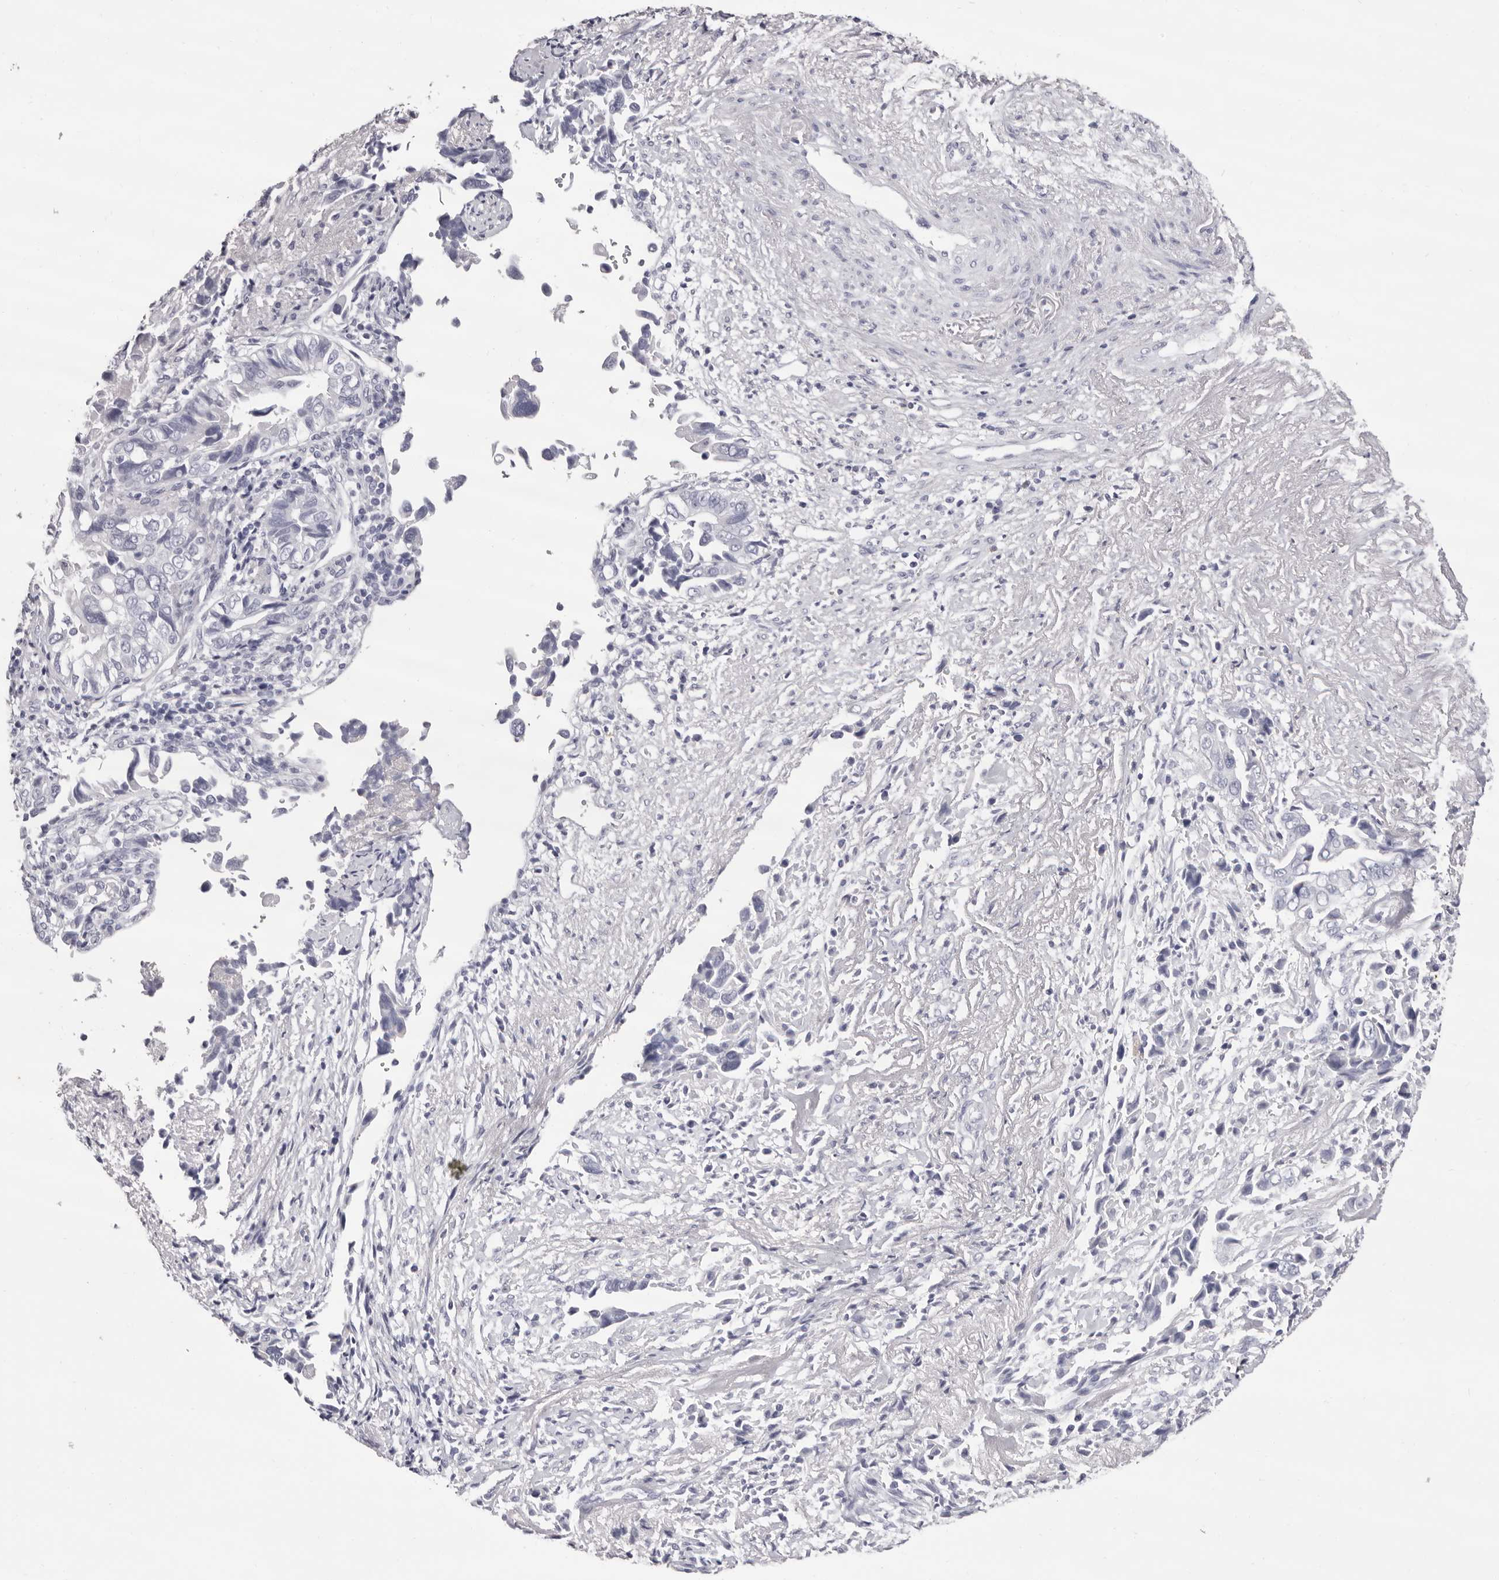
{"staining": {"intensity": "negative", "quantity": "none", "location": "none"}, "tissue": "liver cancer", "cell_type": "Tumor cells", "image_type": "cancer", "snomed": [{"axis": "morphology", "description": "Cholangiocarcinoma"}, {"axis": "topography", "description": "Liver"}], "caption": "Human liver cancer stained for a protein using immunohistochemistry exhibits no staining in tumor cells.", "gene": "LPO", "patient": {"sex": "female", "age": 79}}